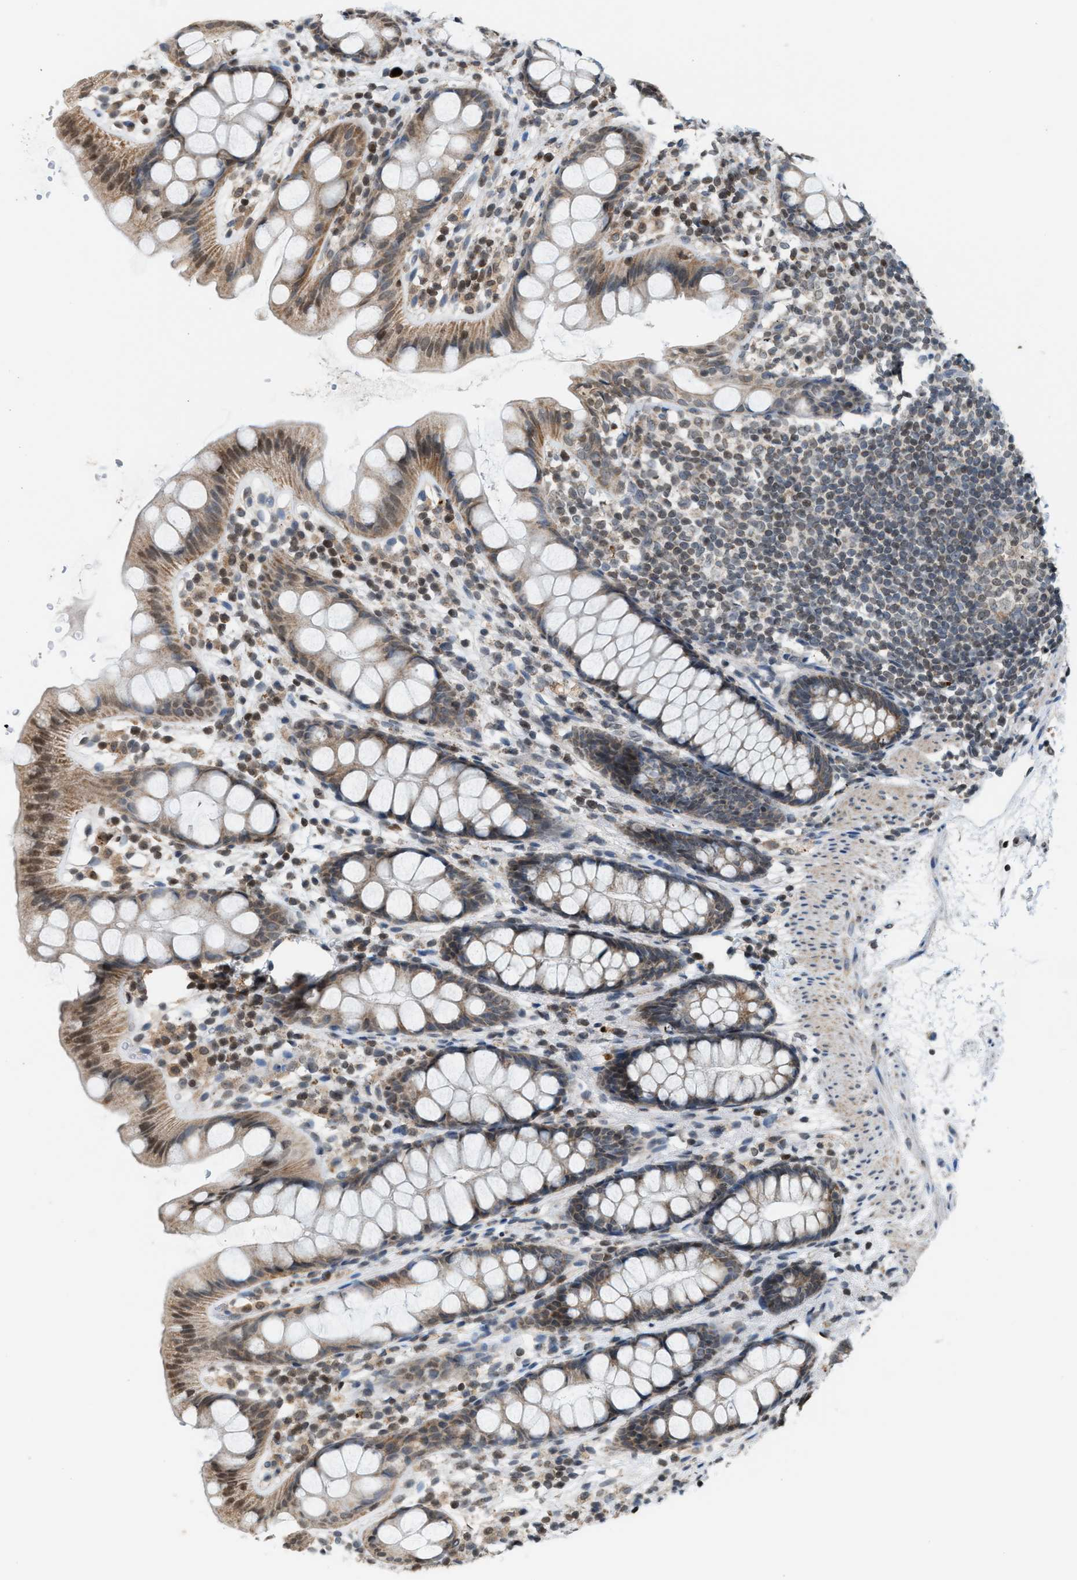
{"staining": {"intensity": "moderate", "quantity": "25%-75%", "location": "cytoplasmic/membranous,nuclear"}, "tissue": "rectum", "cell_type": "Glandular cells", "image_type": "normal", "snomed": [{"axis": "morphology", "description": "Normal tissue, NOS"}, {"axis": "topography", "description": "Rectum"}], "caption": "This is an image of immunohistochemistry staining of normal rectum, which shows moderate positivity in the cytoplasmic/membranous,nuclear of glandular cells.", "gene": "PRUNE2", "patient": {"sex": "female", "age": 65}}